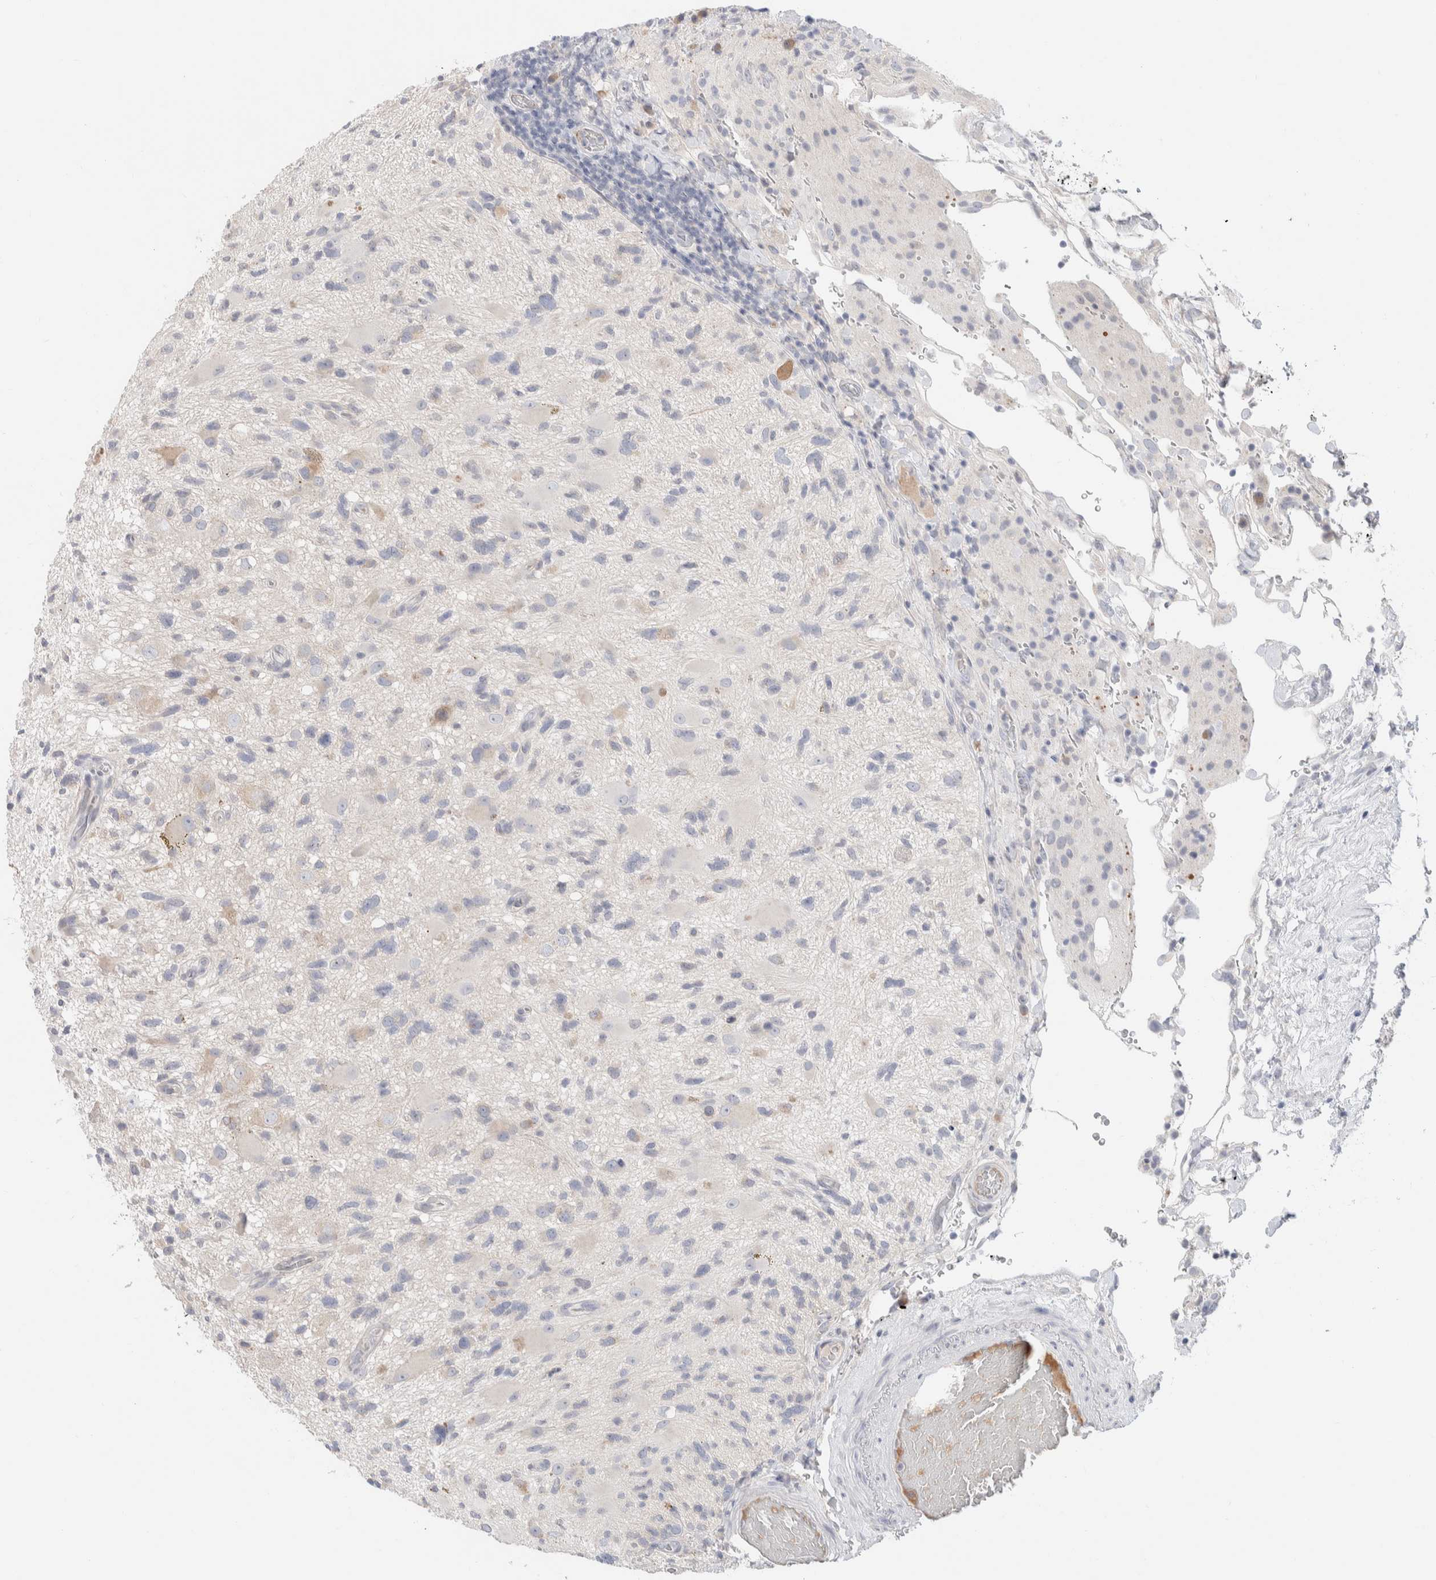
{"staining": {"intensity": "weak", "quantity": "<25%", "location": "cytoplasmic/membranous"}, "tissue": "glioma", "cell_type": "Tumor cells", "image_type": "cancer", "snomed": [{"axis": "morphology", "description": "Glioma, malignant, High grade"}, {"axis": "topography", "description": "Brain"}], "caption": "IHC histopathology image of high-grade glioma (malignant) stained for a protein (brown), which exhibits no staining in tumor cells. (Immunohistochemistry (ihc), brightfield microscopy, high magnification).", "gene": "RUSF1", "patient": {"sex": "male", "age": 33}}